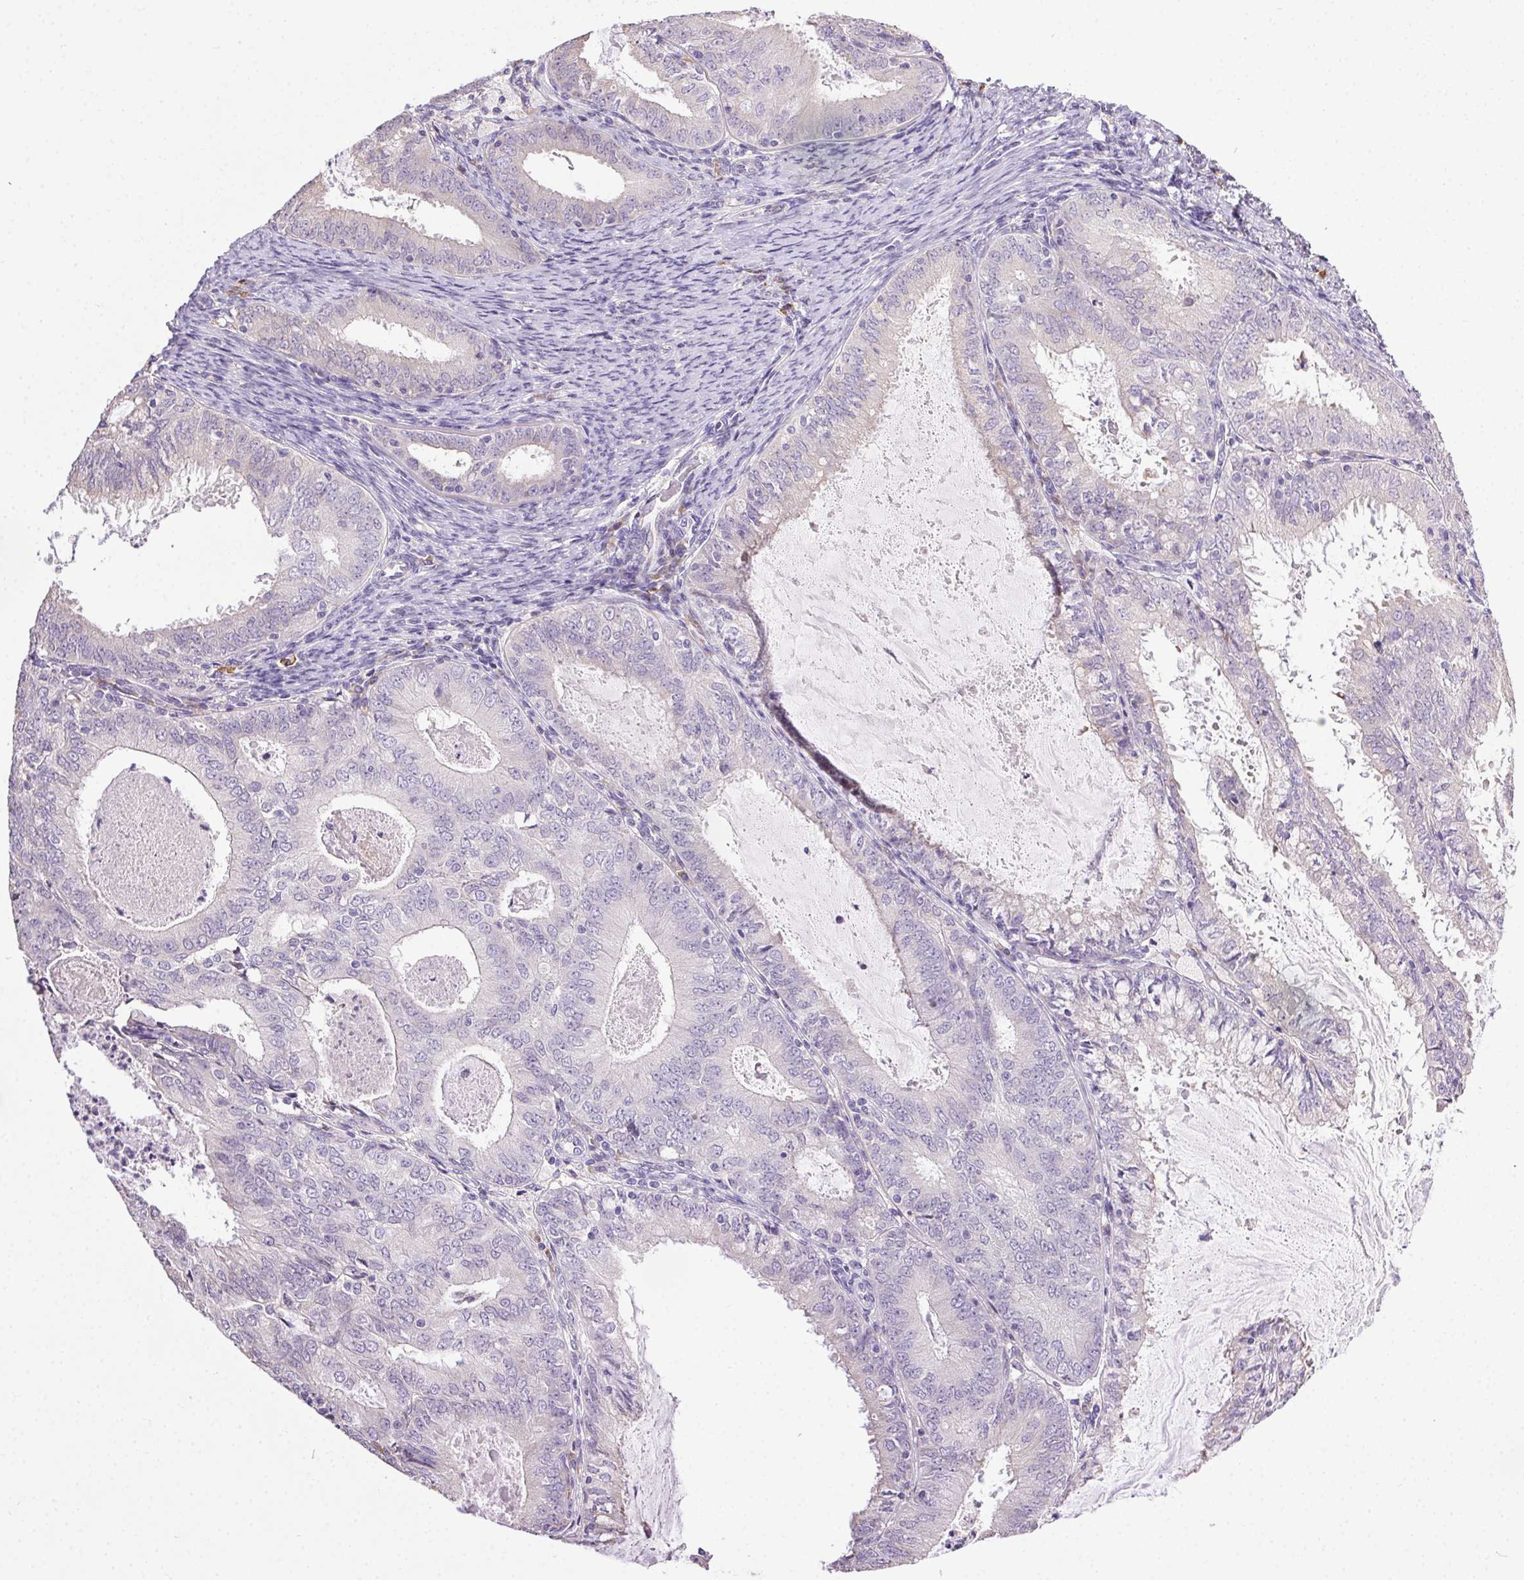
{"staining": {"intensity": "negative", "quantity": "none", "location": "none"}, "tissue": "endometrial cancer", "cell_type": "Tumor cells", "image_type": "cancer", "snomed": [{"axis": "morphology", "description": "Adenocarcinoma, NOS"}, {"axis": "topography", "description": "Endometrium"}], "caption": "Photomicrograph shows no significant protein staining in tumor cells of adenocarcinoma (endometrial).", "gene": "SNX31", "patient": {"sex": "female", "age": 57}}